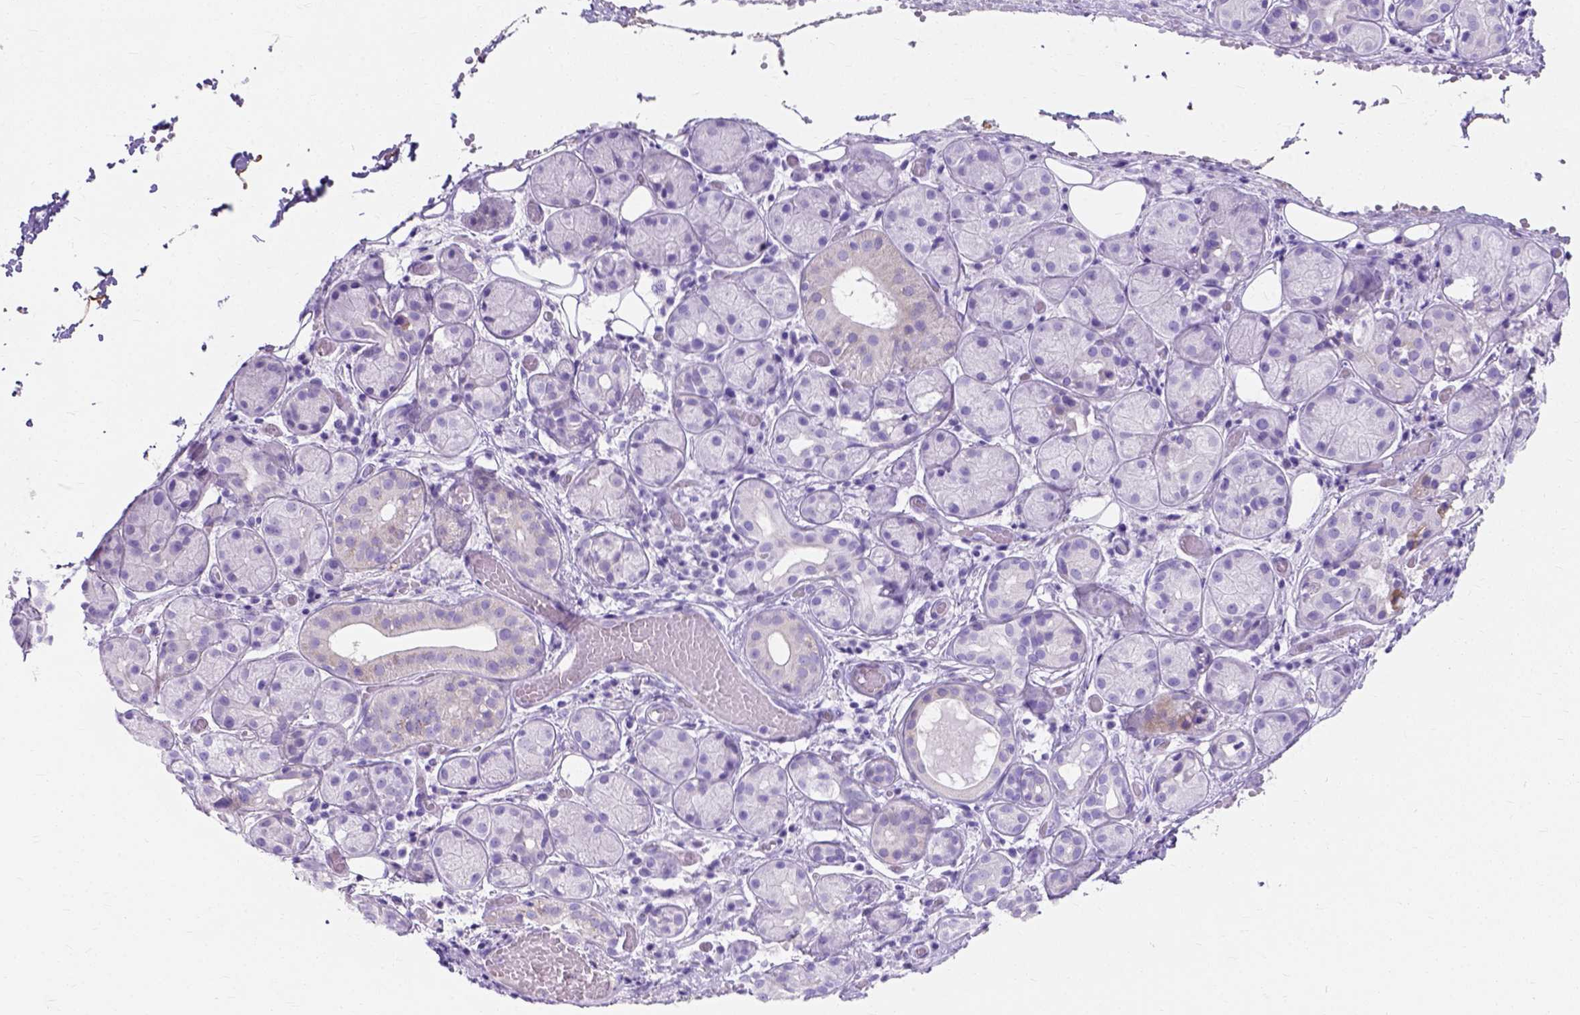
{"staining": {"intensity": "negative", "quantity": "none", "location": "none"}, "tissue": "salivary gland", "cell_type": "Glandular cells", "image_type": "normal", "snomed": [{"axis": "morphology", "description": "Normal tissue, NOS"}, {"axis": "topography", "description": "Salivary gland"}, {"axis": "topography", "description": "Peripheral nerve tissue"}], "caption": "The image displays no staining of glandular cells in unremarkable salivary gland. (Stains: DAB (3,3'-diaminobenzidine) immunohistochemistry with hematoxylin counter stain, Microscopy: brightfield microscopy at high magnification).", "gene": "MYH15", "patient": {"sex": "male", "age": 71}}